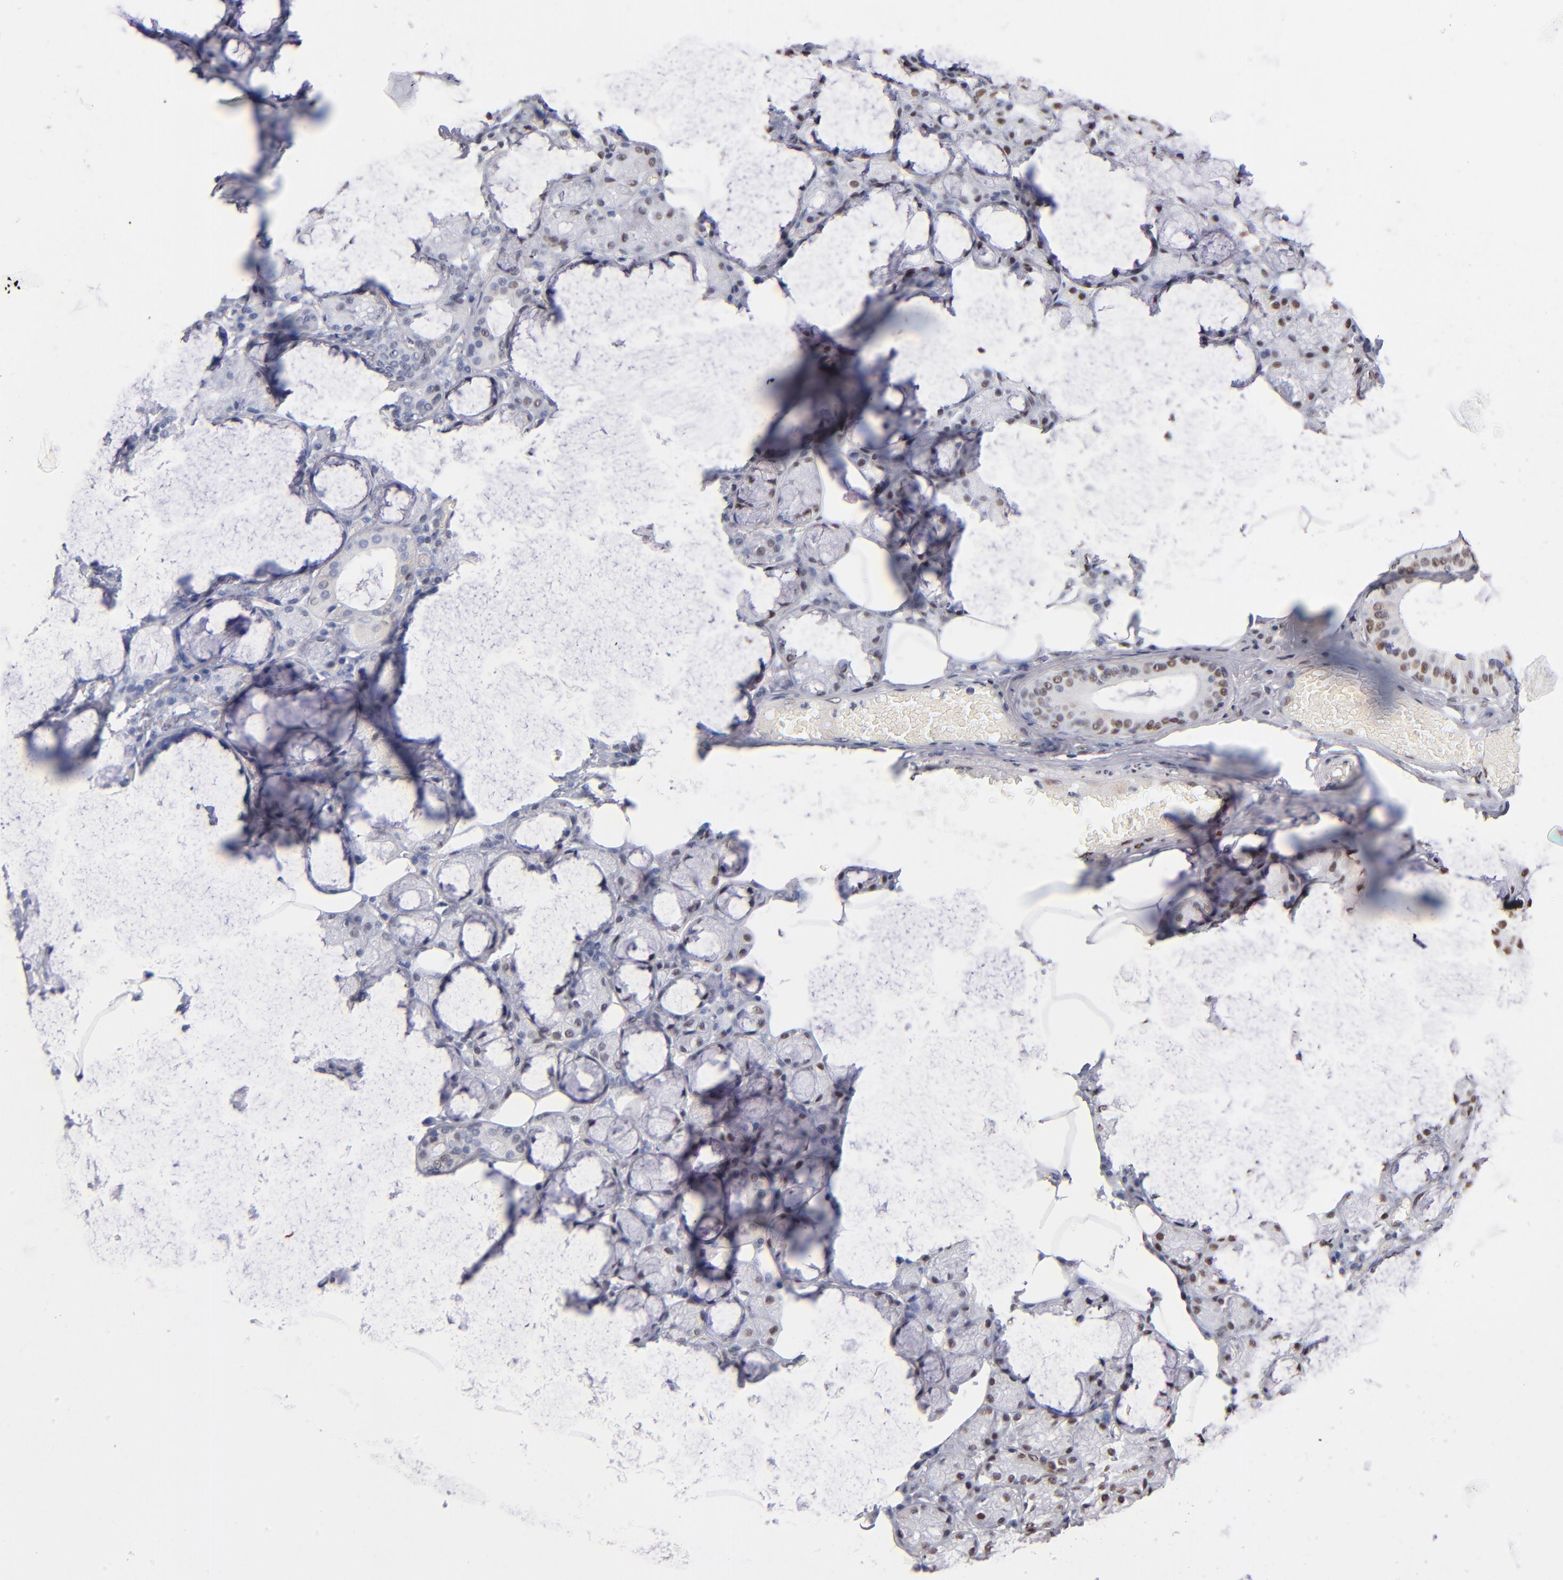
{"staining": {"intensity": "negative", "quantity": "none", "location": "none"}, "tissue": "salivary gland", "cell_type": "Glandular cells", "image_type": "normal", "snomed": [{"axis": "morphology", "description": "Normal tissue, NOS"}, {"axis": "topography", "description": "Skeletal muscle"}, {"axis": "topography", "description": "Oral tissue"}, {"axis": "topography", "description": "Salivary gland"}, {"axis": "topography", "description": "Peripheral nerve tissue"}], "caption": "The histopathology image reveals no staining of glandular cells in normal salivary gland. (DAB (3,3'-diaminobenzidine) IHC visualized using brightfield microscopy, high magnification).", "gene": "MN1", "patient": {"sex": "male", "age": 54}}